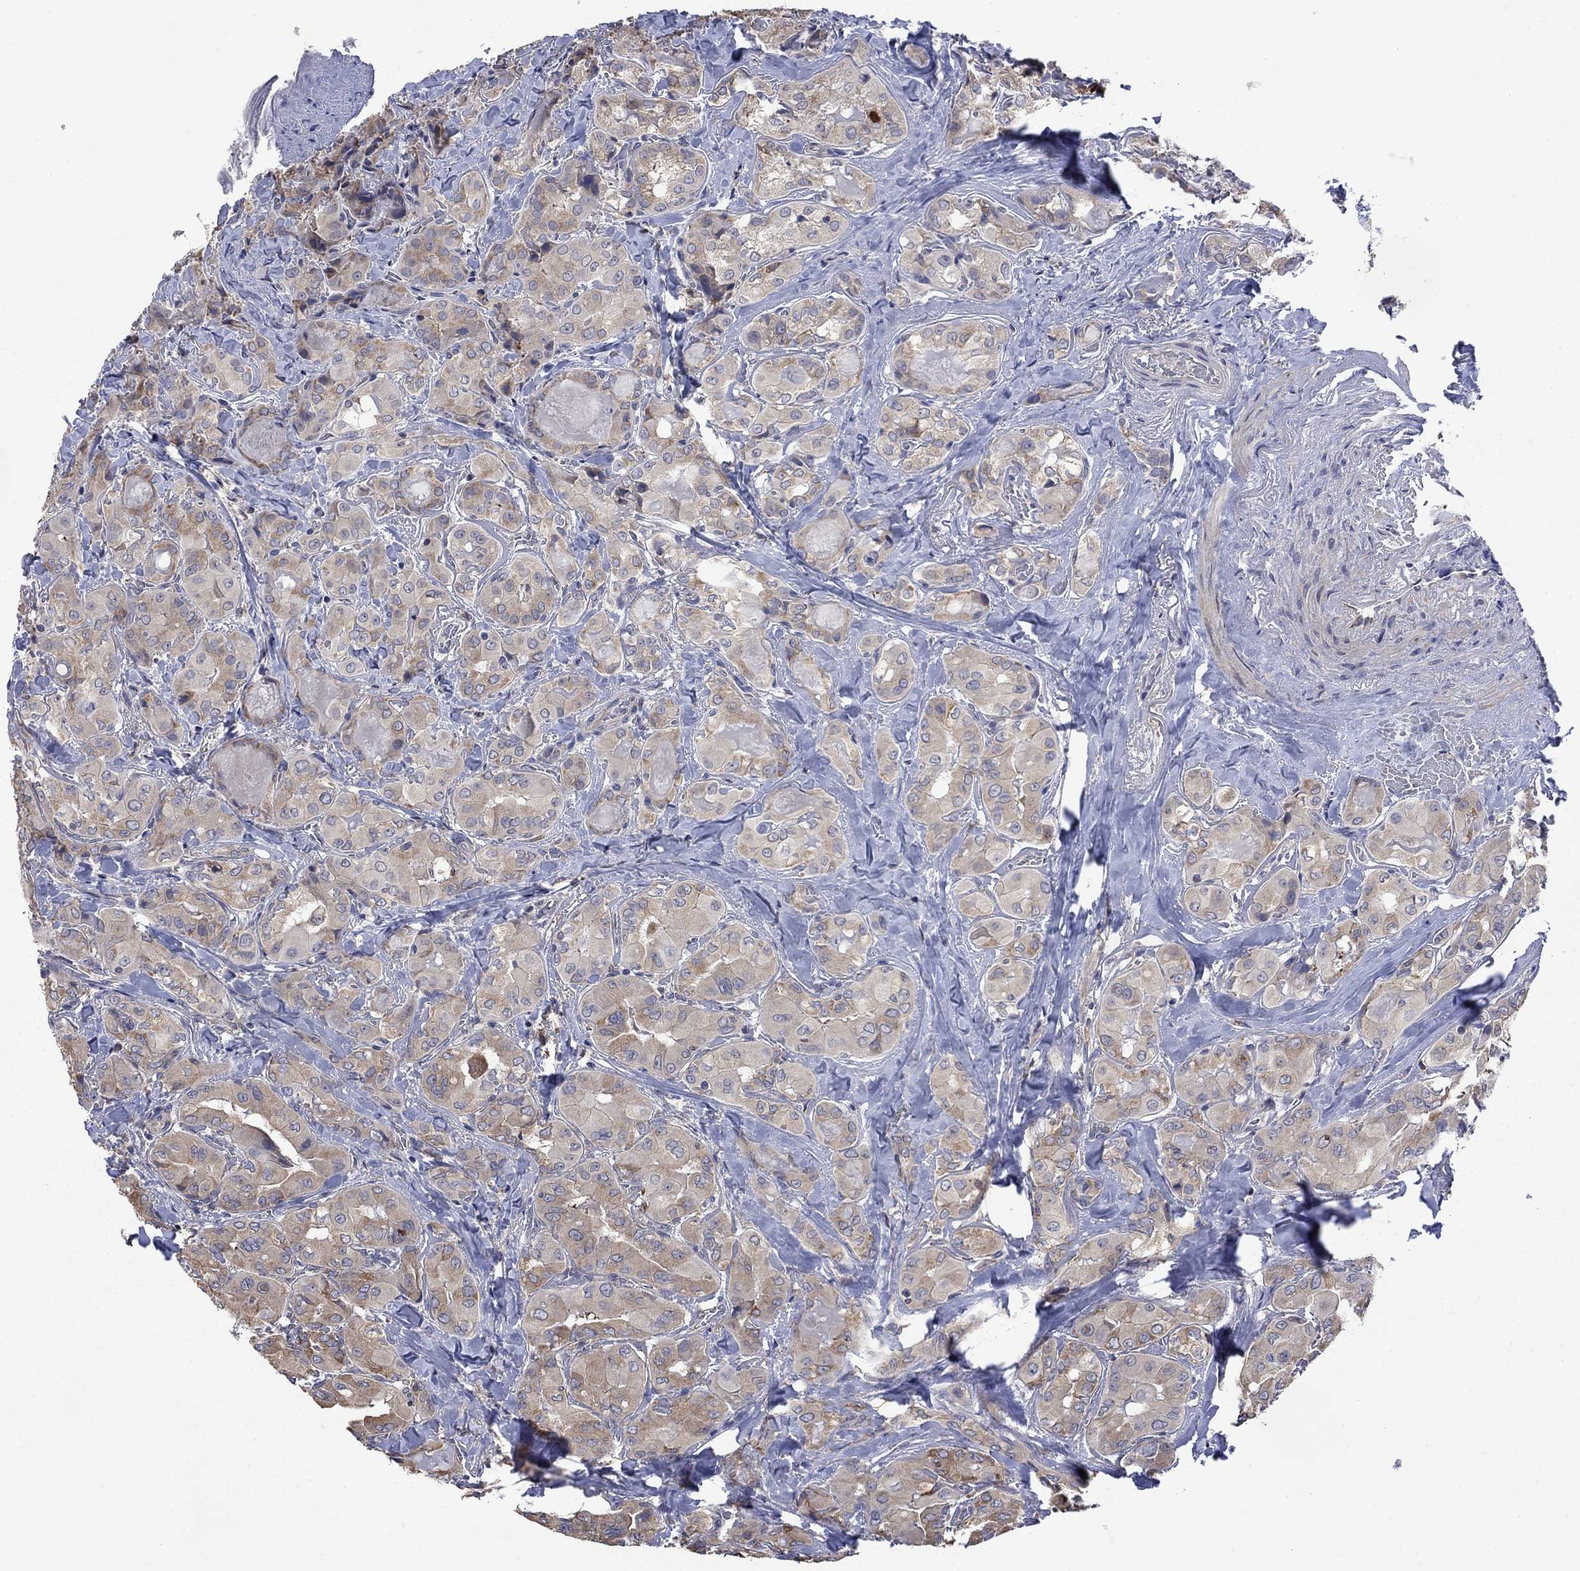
{"staining": {"intensity": "moderate", "quantity": "25%-75%", "location": "cytoplasmic/membranous"}, "tissue": "thyroid cancer", "cell_type": "Tumor cells", "image_type": "cancer", "snomed": [{"axis": "morphology", "description": "Normal tissue, NOS"}, {"axis": "morphology", "description": "Papillary adenocarcinoma, NOS"}, {"axis": "topography", "description": "Thyroid gland"}], "caption": "Thyroid papillary adenocarcinoma tissue shows moderate cytoplasmic/membranous expression in about 25%-75% of tumor cells, visualized by immunohistochemistry.", "gene": "FURIN", "patient": {"sex": "female", "age": 66}}